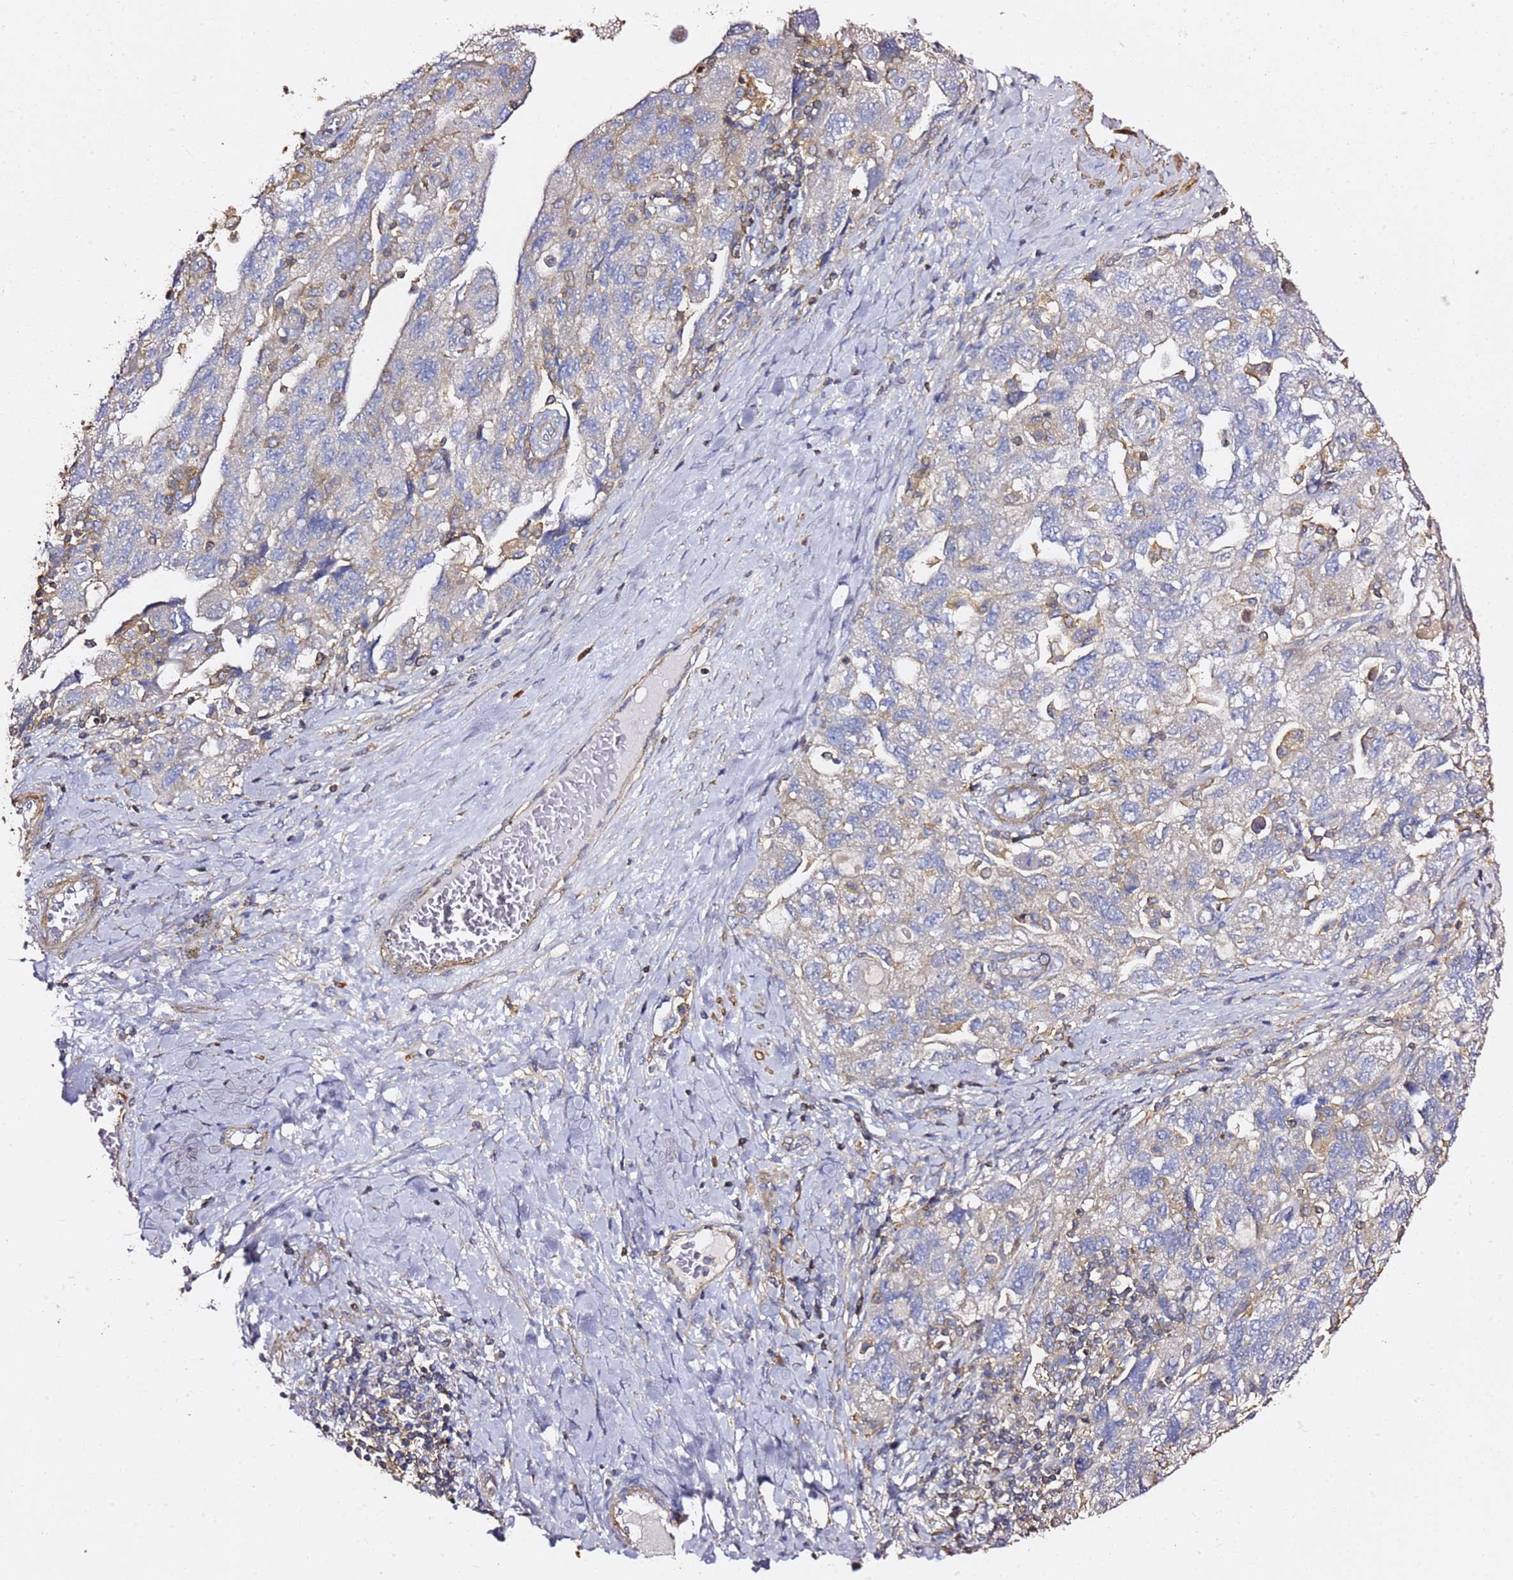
{"staining": {"intensity": "negative", "quantity": "none", "location": "none"}, "tissue": "ovarian cancer", "cell_type": "Tumor cells", "image_type": "cancer", "snomed": [{"axis": "morphology", "description": "Carcinoma, NOS"}, {"axis": "morphology", "description": "Cystadenocarcinoma, serous, NOS"}, {"axis": "topography", "description": "Ovary"}], "caption": "This micrograph is of carcinoma (ovarian) stained with immunohistochemistry (IHC) to label a protein in brown with the nuclei are counter-stained blue. There is no positivity in tumor cells.", "gene": "ZFP36L2", "patient": {"sex": "female", "age": 69}}